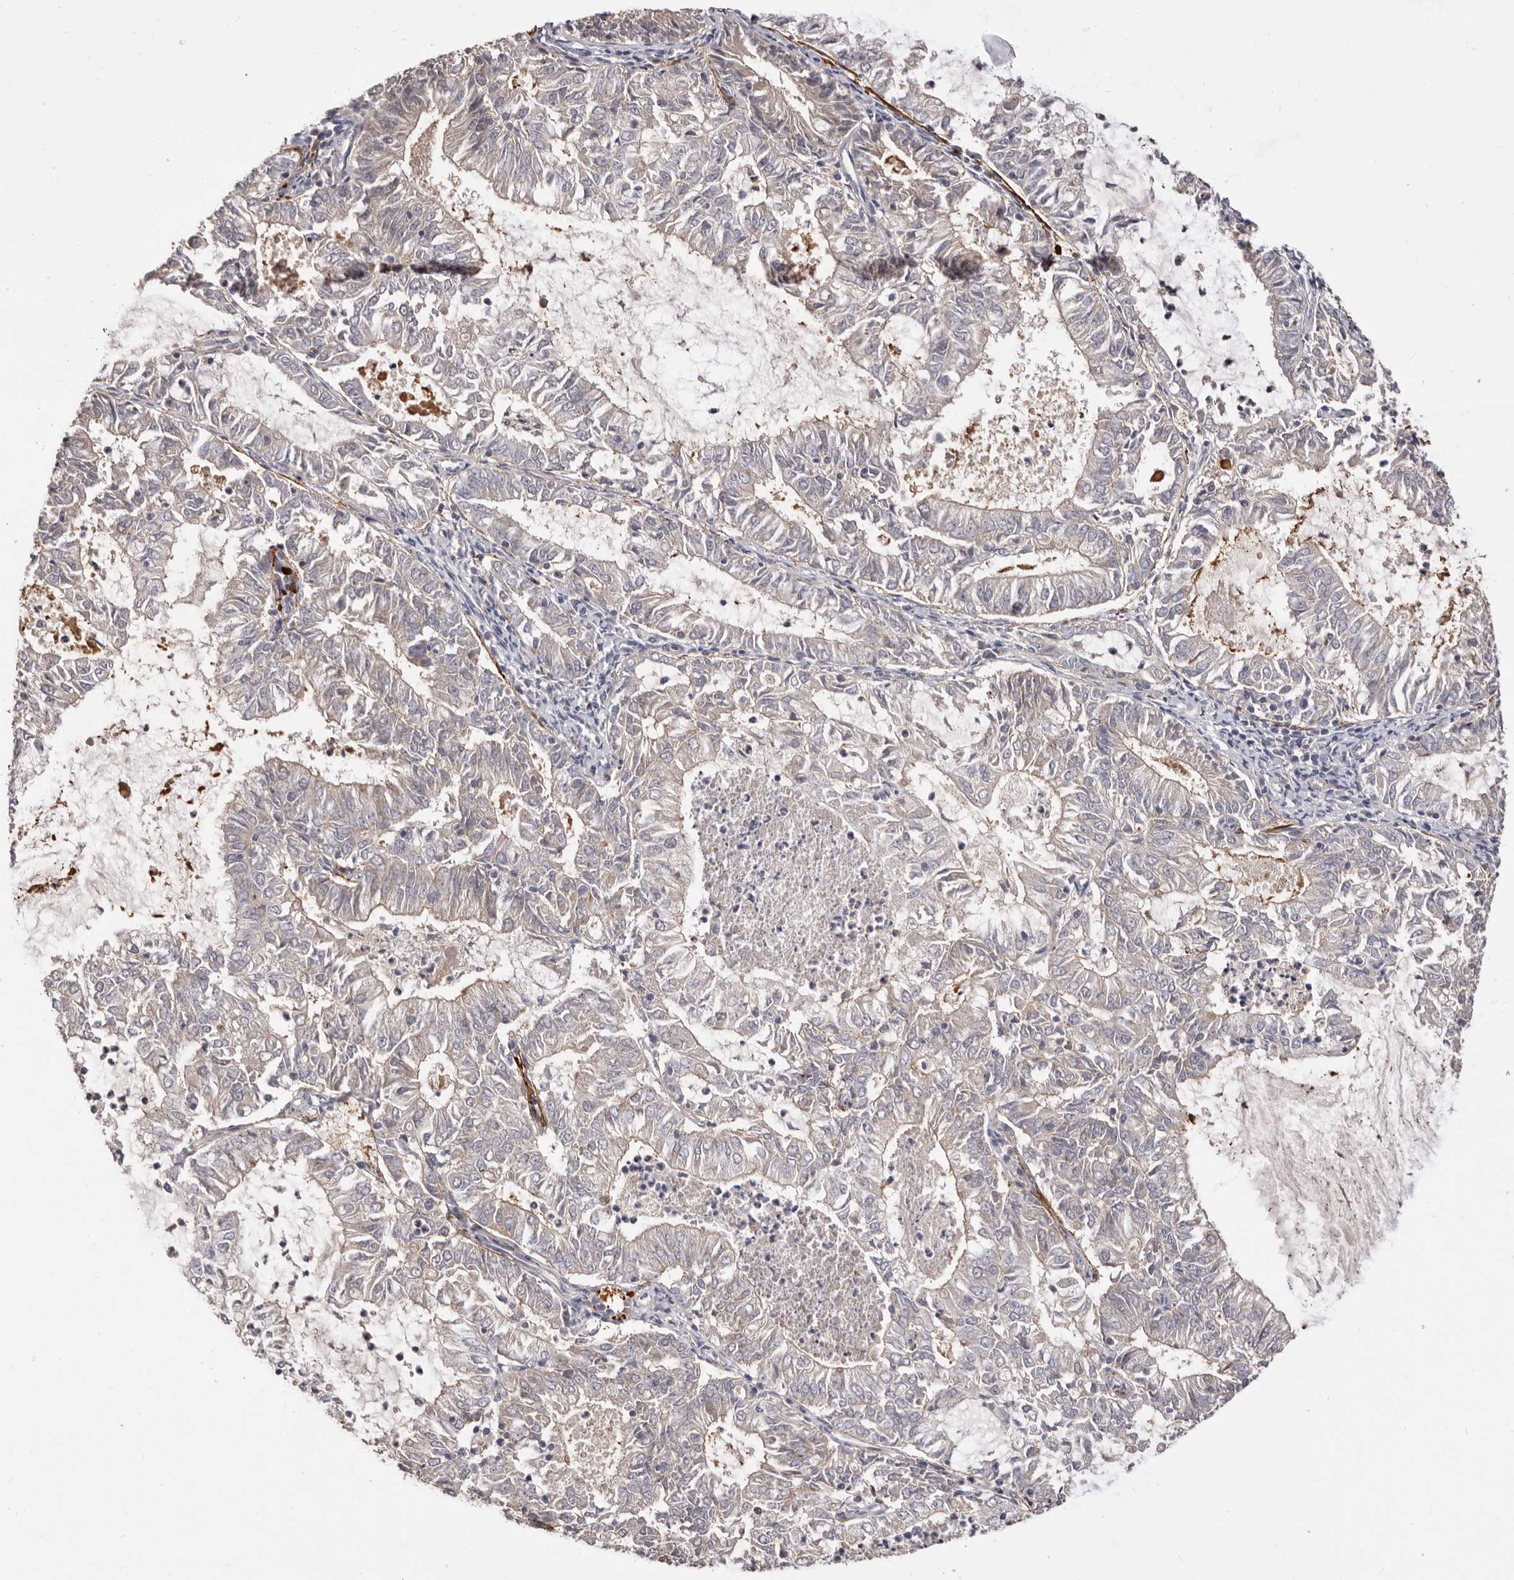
{"staining": {"intensity": "negative", "quantity": "none", "location": "none"}, "tissue": "endometrial cancer", "cell_type": "Tumor cells", "image_type": "cancer", "snomed": [{"axis": "morphology", "description": "Adenocarcinoma, NOS"}, {"axis": "topography", "description": "Endometrium"}], "caption": "Tumor cells are negative for brown protein staining in adenocarcinoma (endometrial).", "gene": "ADAMTS20", "patient": {"sex": "female", "age": 57}}